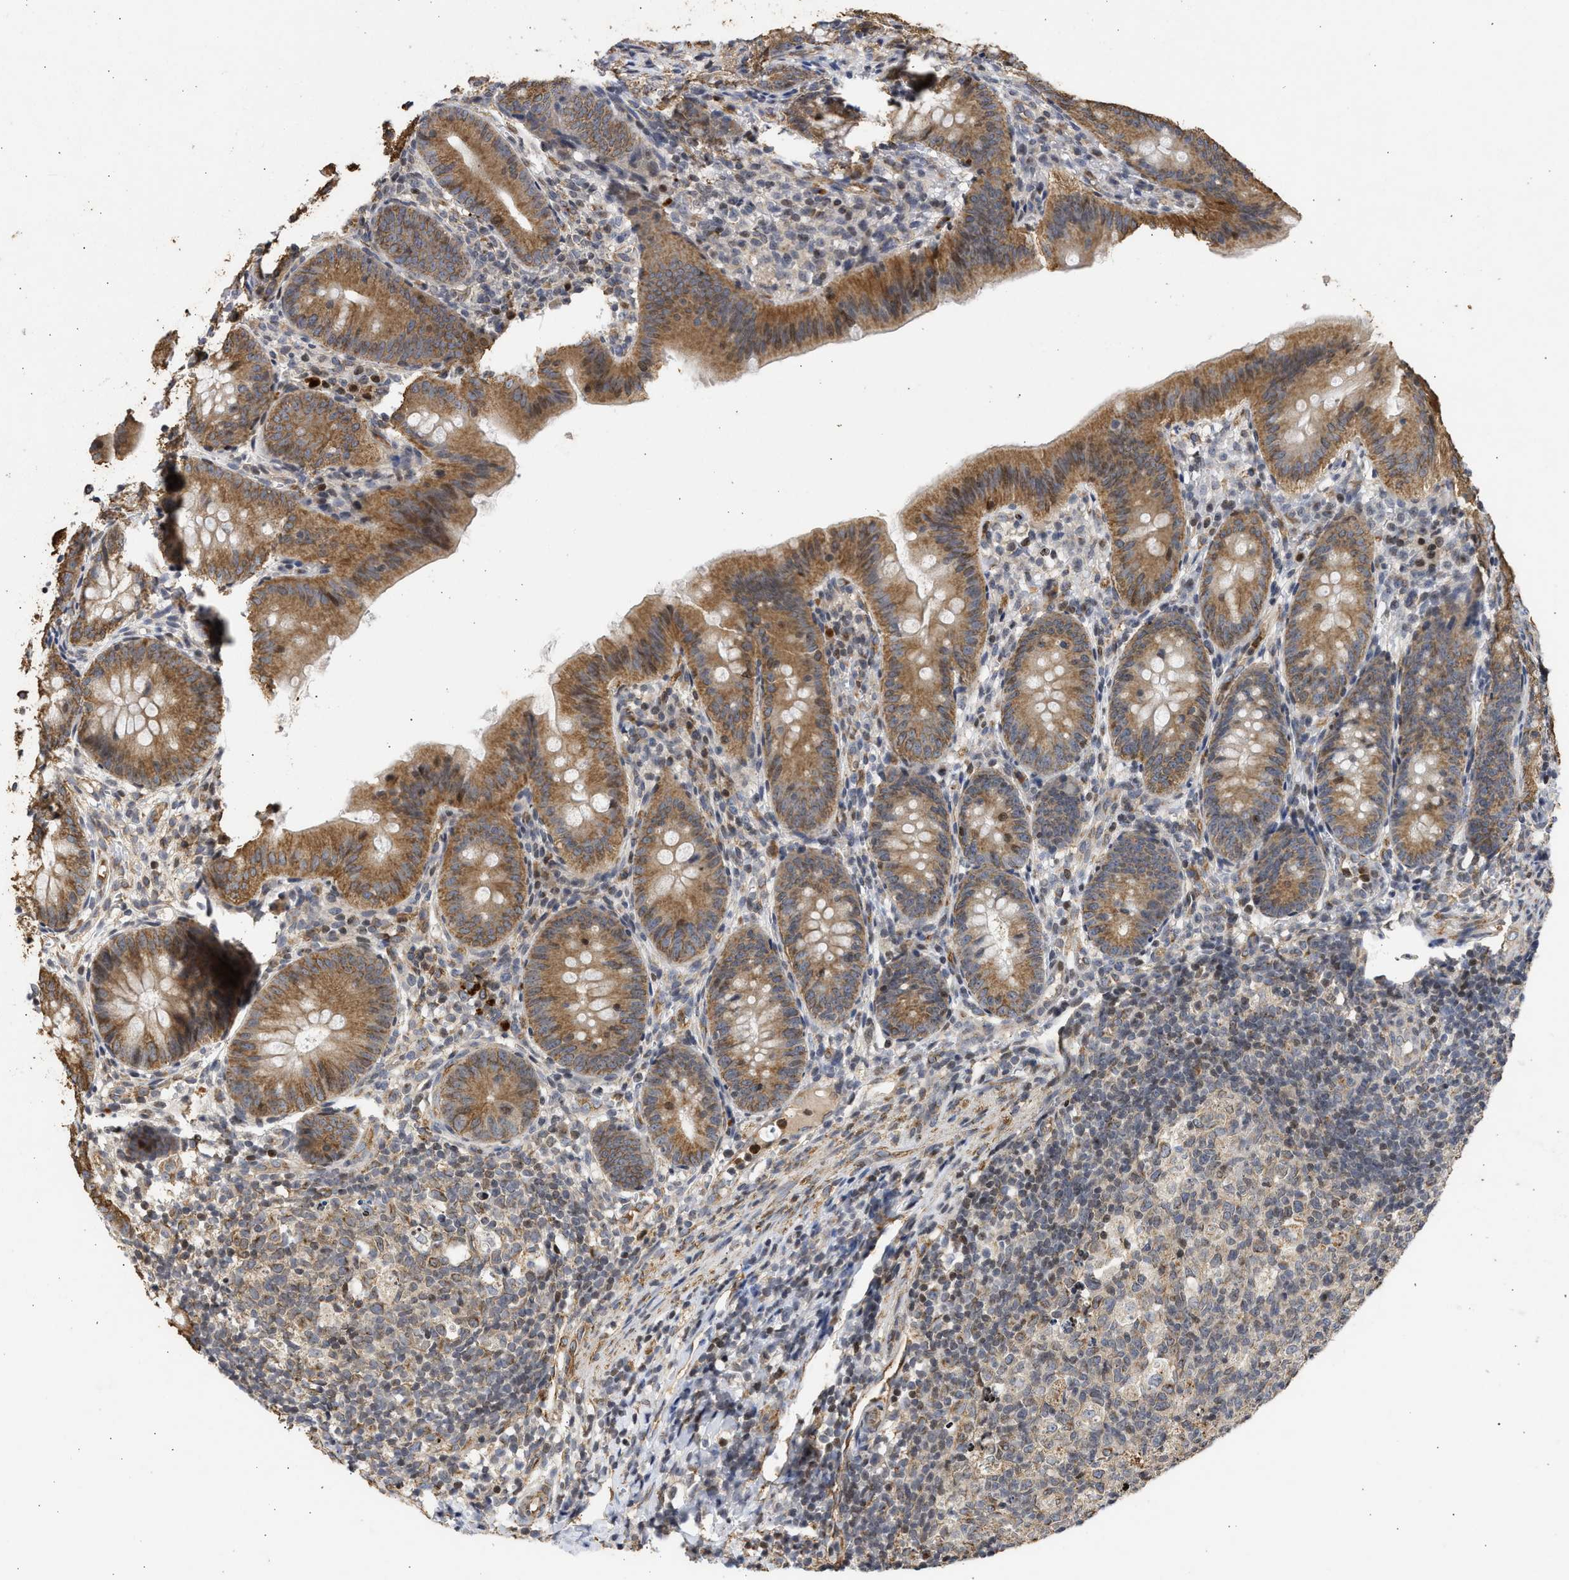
{"staining": {"intensity": "moderate", "quantity": ">75%", "location": "cytoplasmic/membranous,nuclear"}, "tissue": "appendix", "cell_type": "Glandular cells", "image_type": "normal", "snomed": [{"axis": "morphology", "description": "Normal tissue, NOS"}, {"axis": "topography", "description": "Appendix"}], "caption": "A brown stain highlights moderate cytoplasmic/membranous,nuclear staining of a protein in glandular cells of unremarkable human appendix.", "gene": "ENSG00000142539", "patient": {"sex": "male", "age": 1}}